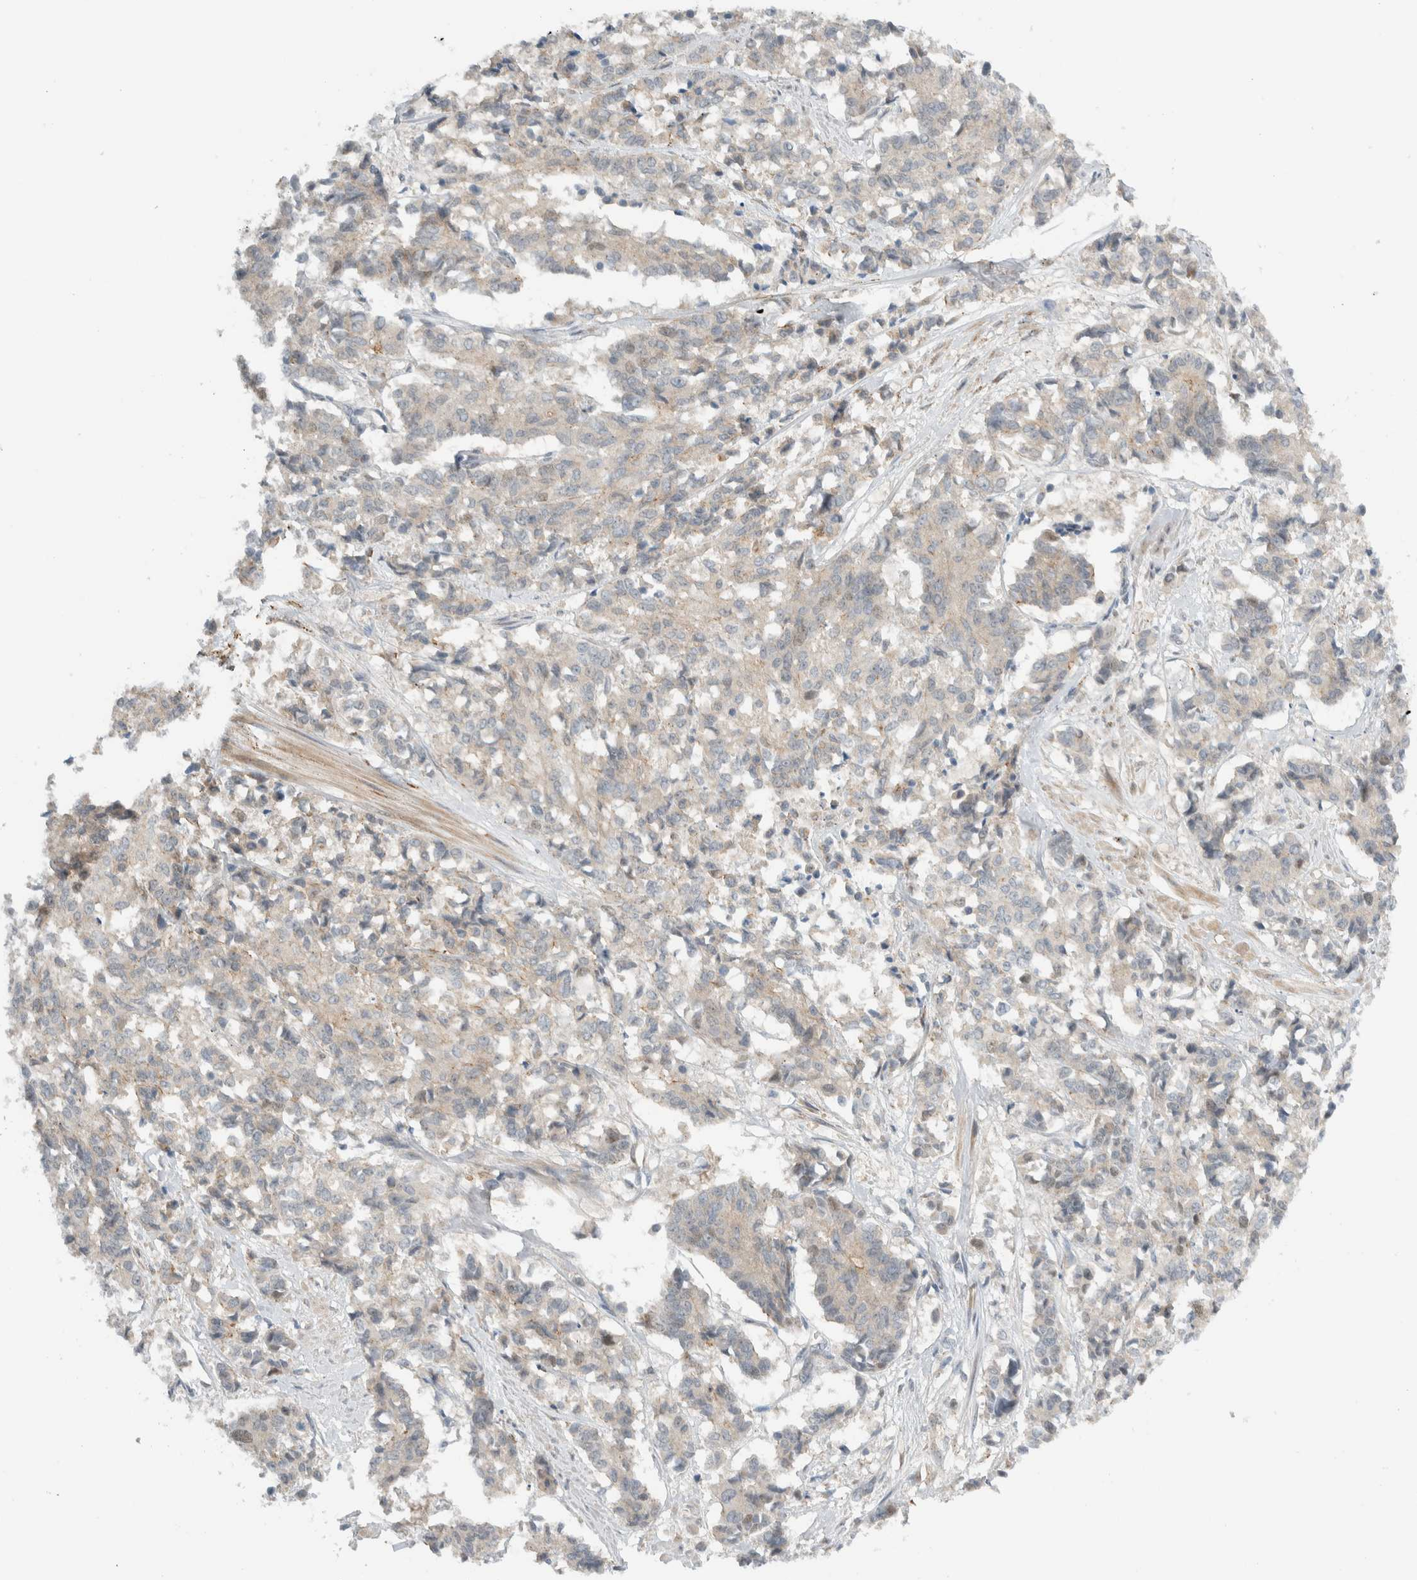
{"staining": {"intensity": "weak", "quantity": "<25%", "location": "cytoplasmic/membranous"}, "tissue": "cervical cancer", "cell_type": "Tumor cells", "image_type": "cancer", "snomed": [{"axis": "morphology", "description": "Squamous cell carcinoma, NOS"}, {"axis": "topography", "description": "Cervix"}], "caption": "Squamous cell carcinoma (cervical) was stained to show a protein in brown. There is no significant positivity in tumor cells. (DAB (3,3'-diaminobenzidine) immunohistochemistry, high magnification).", "gene": "MPRIP", "patient": {"sex": "female", "age": 35}}